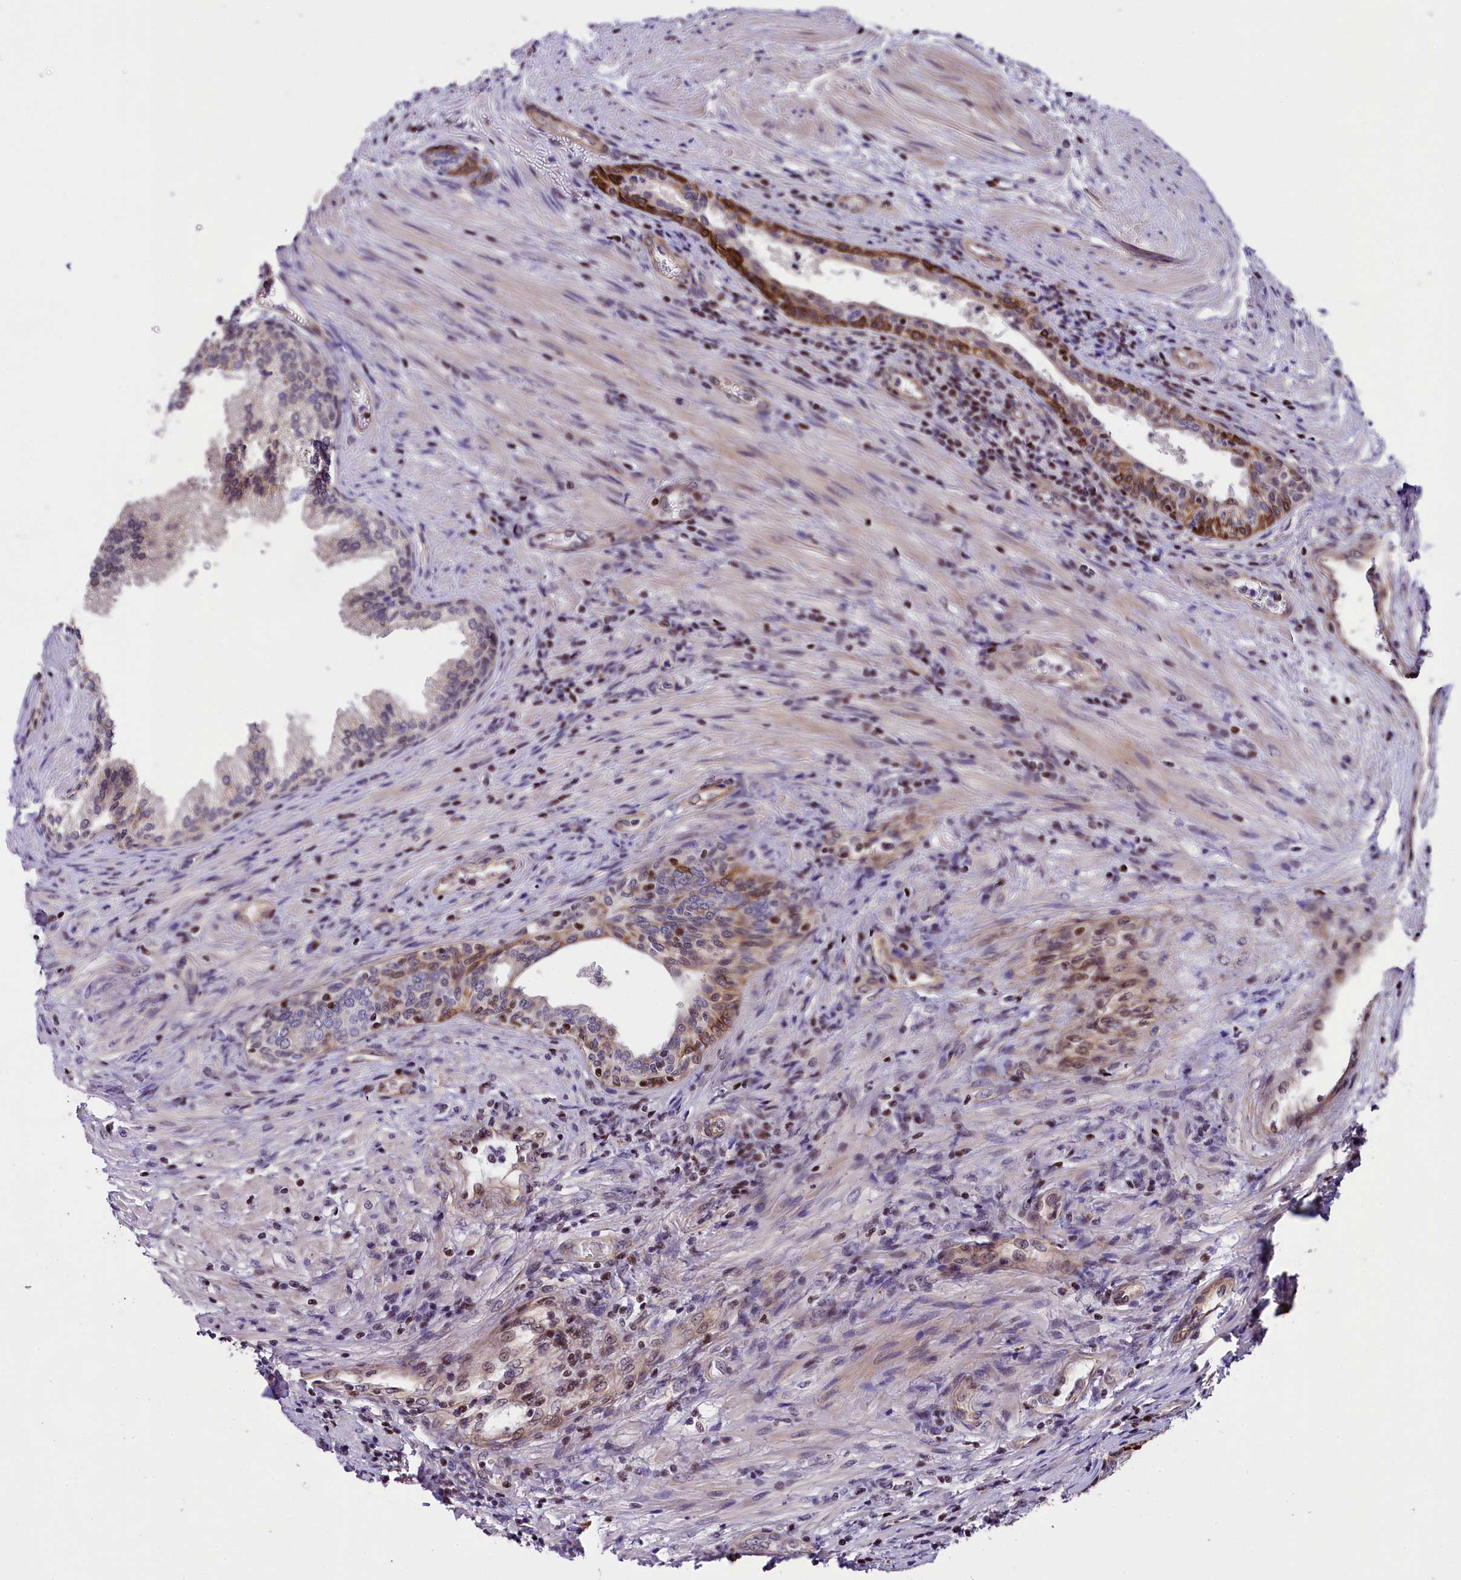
{"staining": {"intensity": "strong", "quantity": "<25%", "location": "cytoplasmic/membranous"}, "tissue": "prostate", "cell_type": "Glandular cells", "image_type": "normal", "snomed": [{"axis": "morphology", "description": "Normal tissue, NOS"}, {"axis": "topography", "description": "Prostate"}], "caption": "Brown immunohistochemical staining in unremarkable human prostate reveals strong cytoplasmic/membranous staining in about <25% of glandular cells.", "gene": "SP4", "patient": {"sex": "male", "age": 76}}